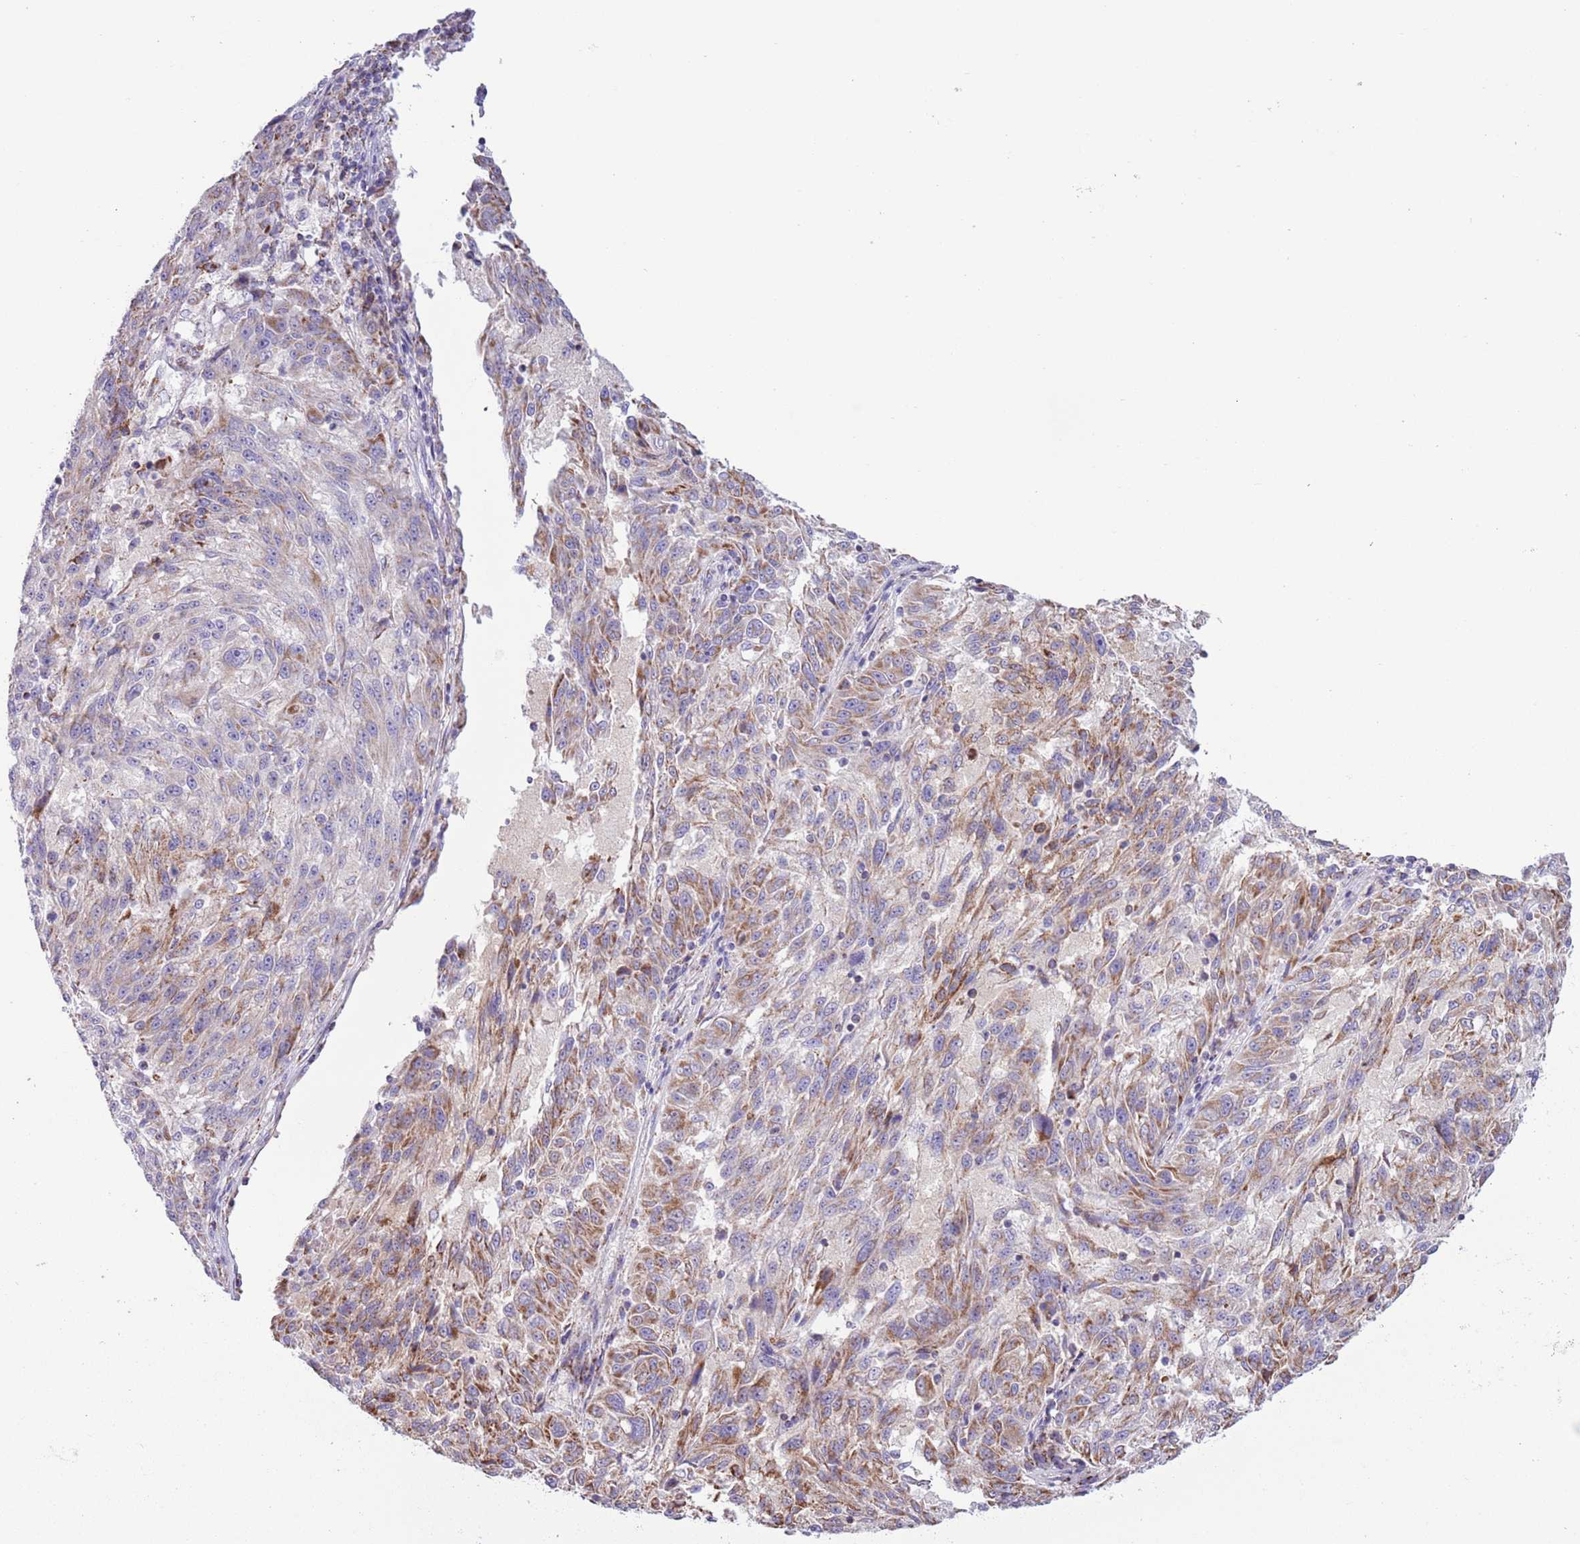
{"staining": {"intensity": "moderate", "quantity": ">75%", "location": "cytoplasmic/membranous"}, "tissue": "melanoma", "cell_type": "Tumor cells", "image_type": "cancer", "snomed": [{"axis": "morphology", "description": "Malignant melanoma, NOS"}, {"axis": "topography", "description": "Skin"}], "caption": "Brown immunohistochemical staining in malignant melanoma demonstrates moderate cytoplasmic/membranous expression in approximately >75% of tumor cells.", "gene": "ATP6V1B1", "patient": {"sex": "male", "age": 53}}